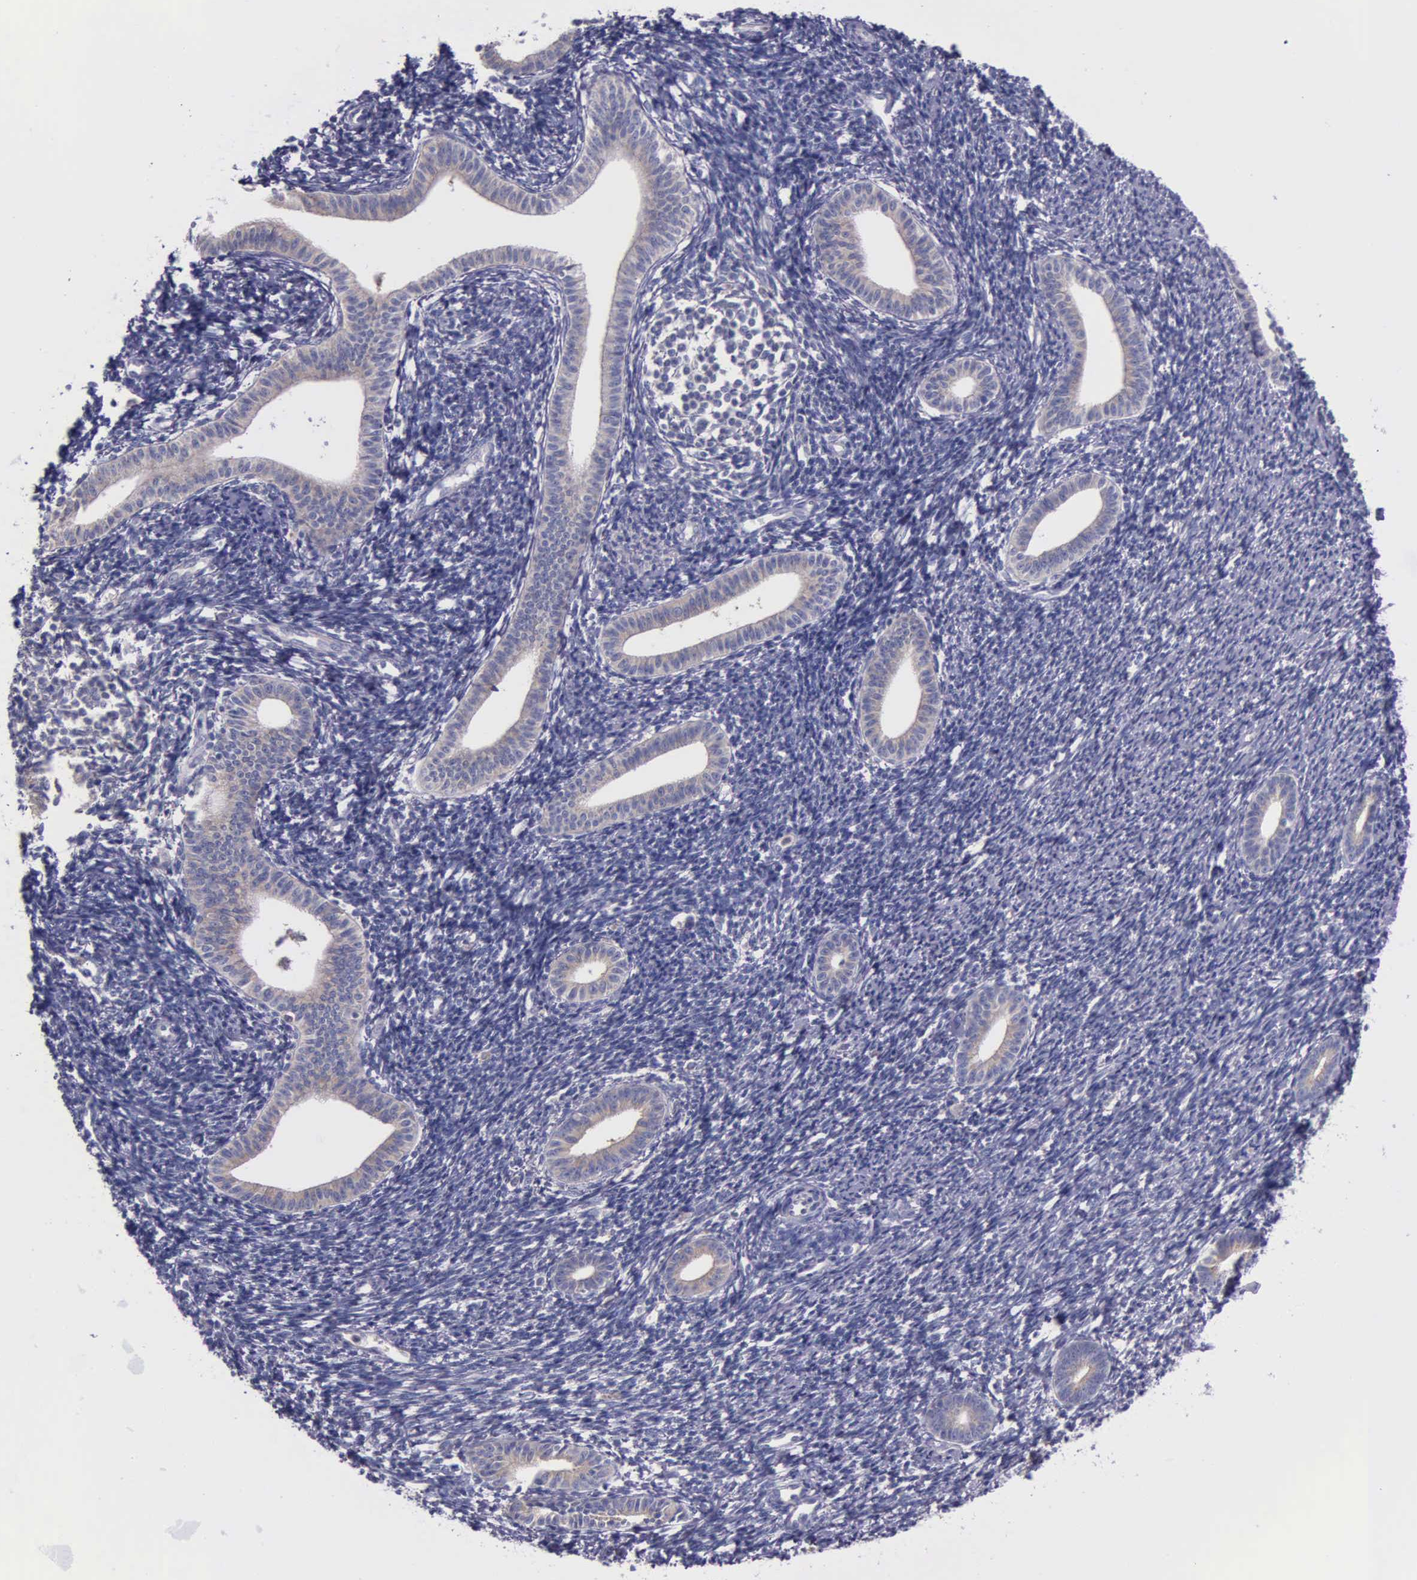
{"staining": {"intensity": "negative", "quantity": "none", "location": "none"}, "tissue": "endometrium", "cell_type": "Cells in endometrial stroma", "image_type": "normal", "snomed": [{"axis": "morphology", "description": "Normal tissue, NOS"}, {"axis": "topography", "description": "Endometrium"}], "caption": "This is an IHC image of normal endometrium. There is no staining in cells in endometrial stroma.", "gene": "CTAGE15", "patient": {"sex": "female", "age": 52}}